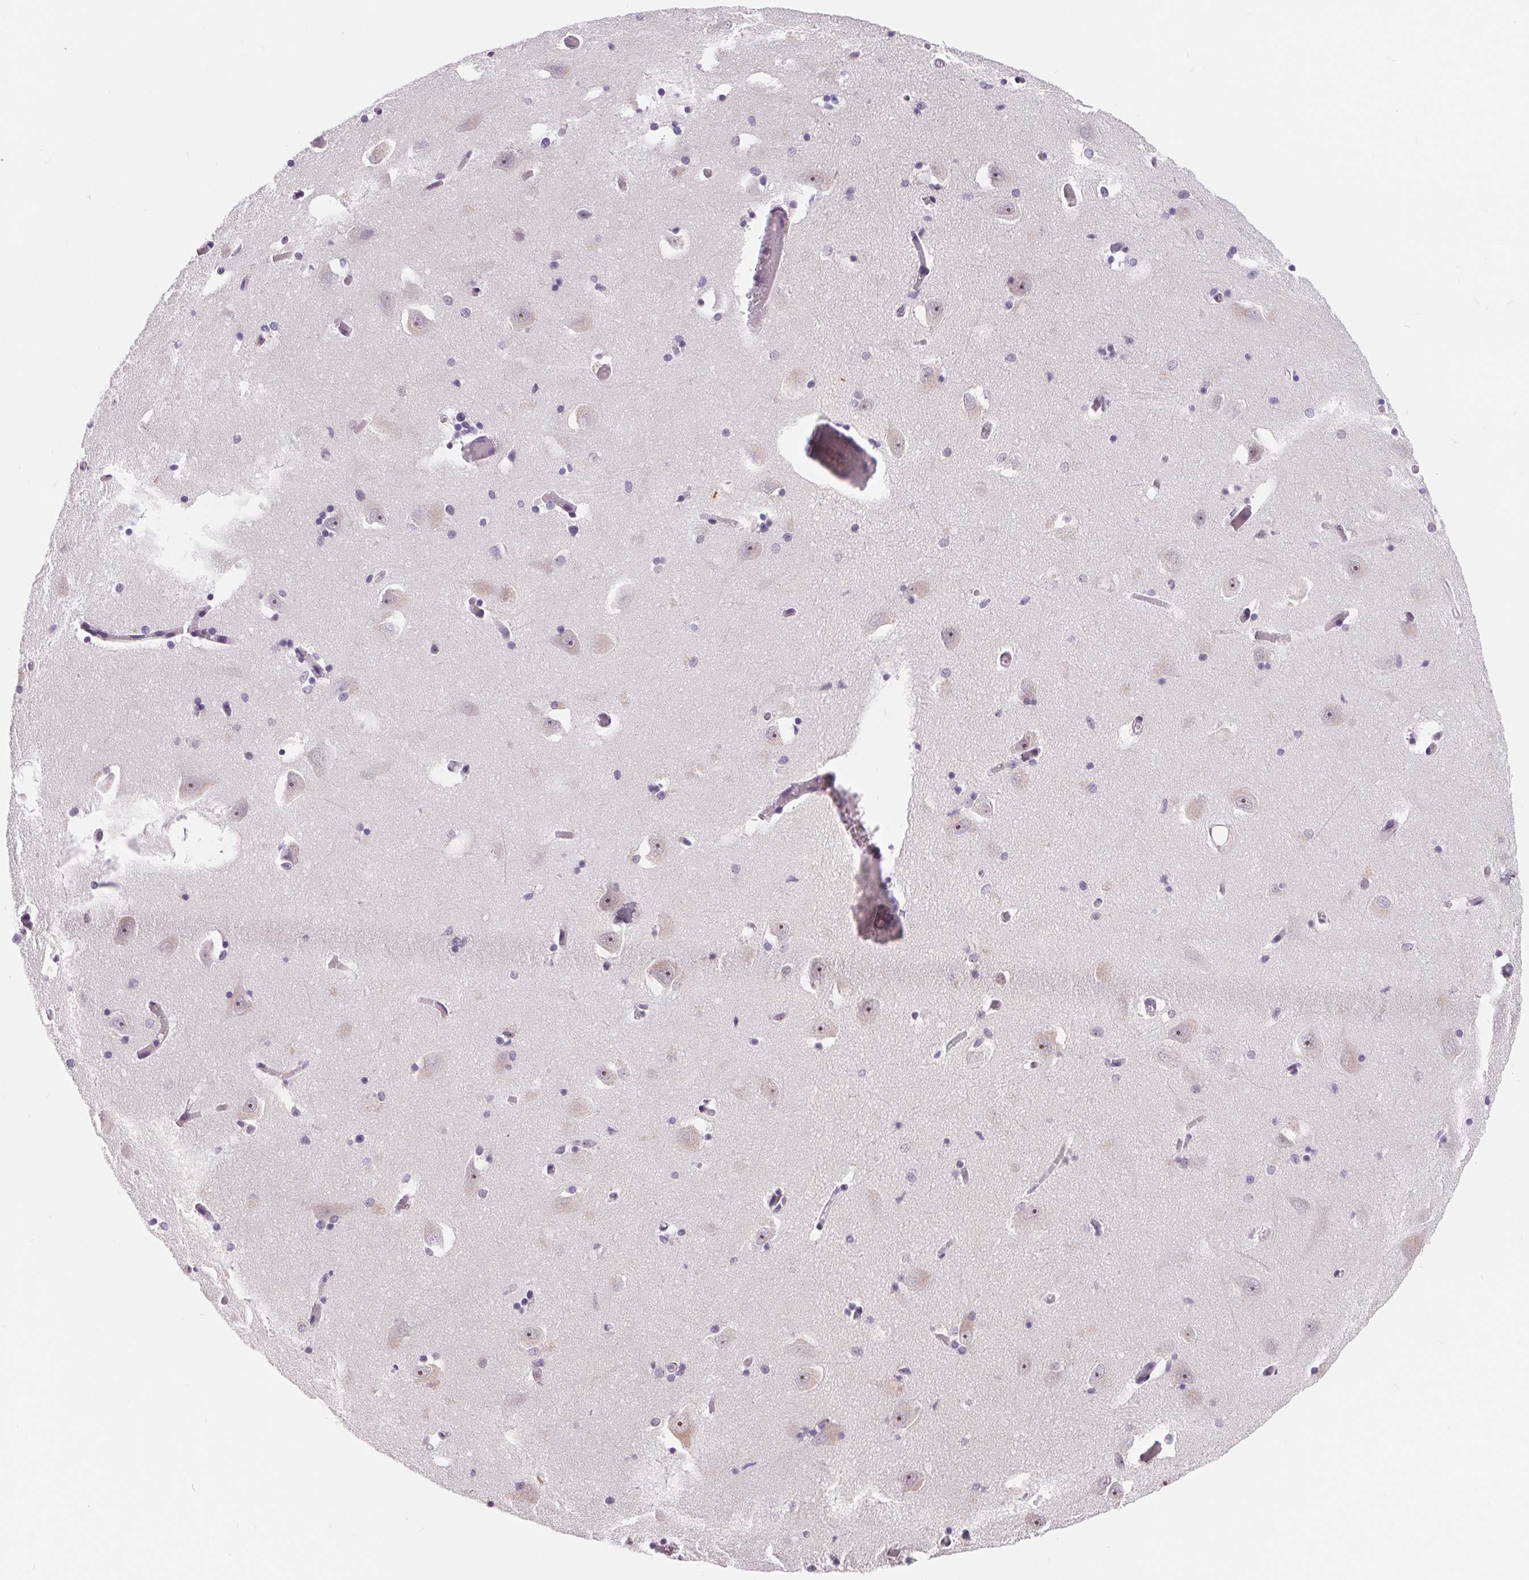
{"staining": {"intensity": "negative", "quantity": "none", "location": "none"}, "tissue": "caudate", "cell_type": "Glial cells", "image_type": "normal", "snomed": [{"axis": "morphology", "description": "Normal tissue, NOS"}, {"axis": "topography", "description": "Lateral ventricle wall"}, {"axis": "topography", "description": "Hippocampus"}], "caption": "Normal caudate was stained to show a protein in brown. There is no significant staining in glial cells. (DAB (3,3'-diaminobenzidine) immunohistochemistry visualized using brightfield microscopy, high magnification).", "gene": "LCA5L", "patient": {"sex": "female", "age": 63}}